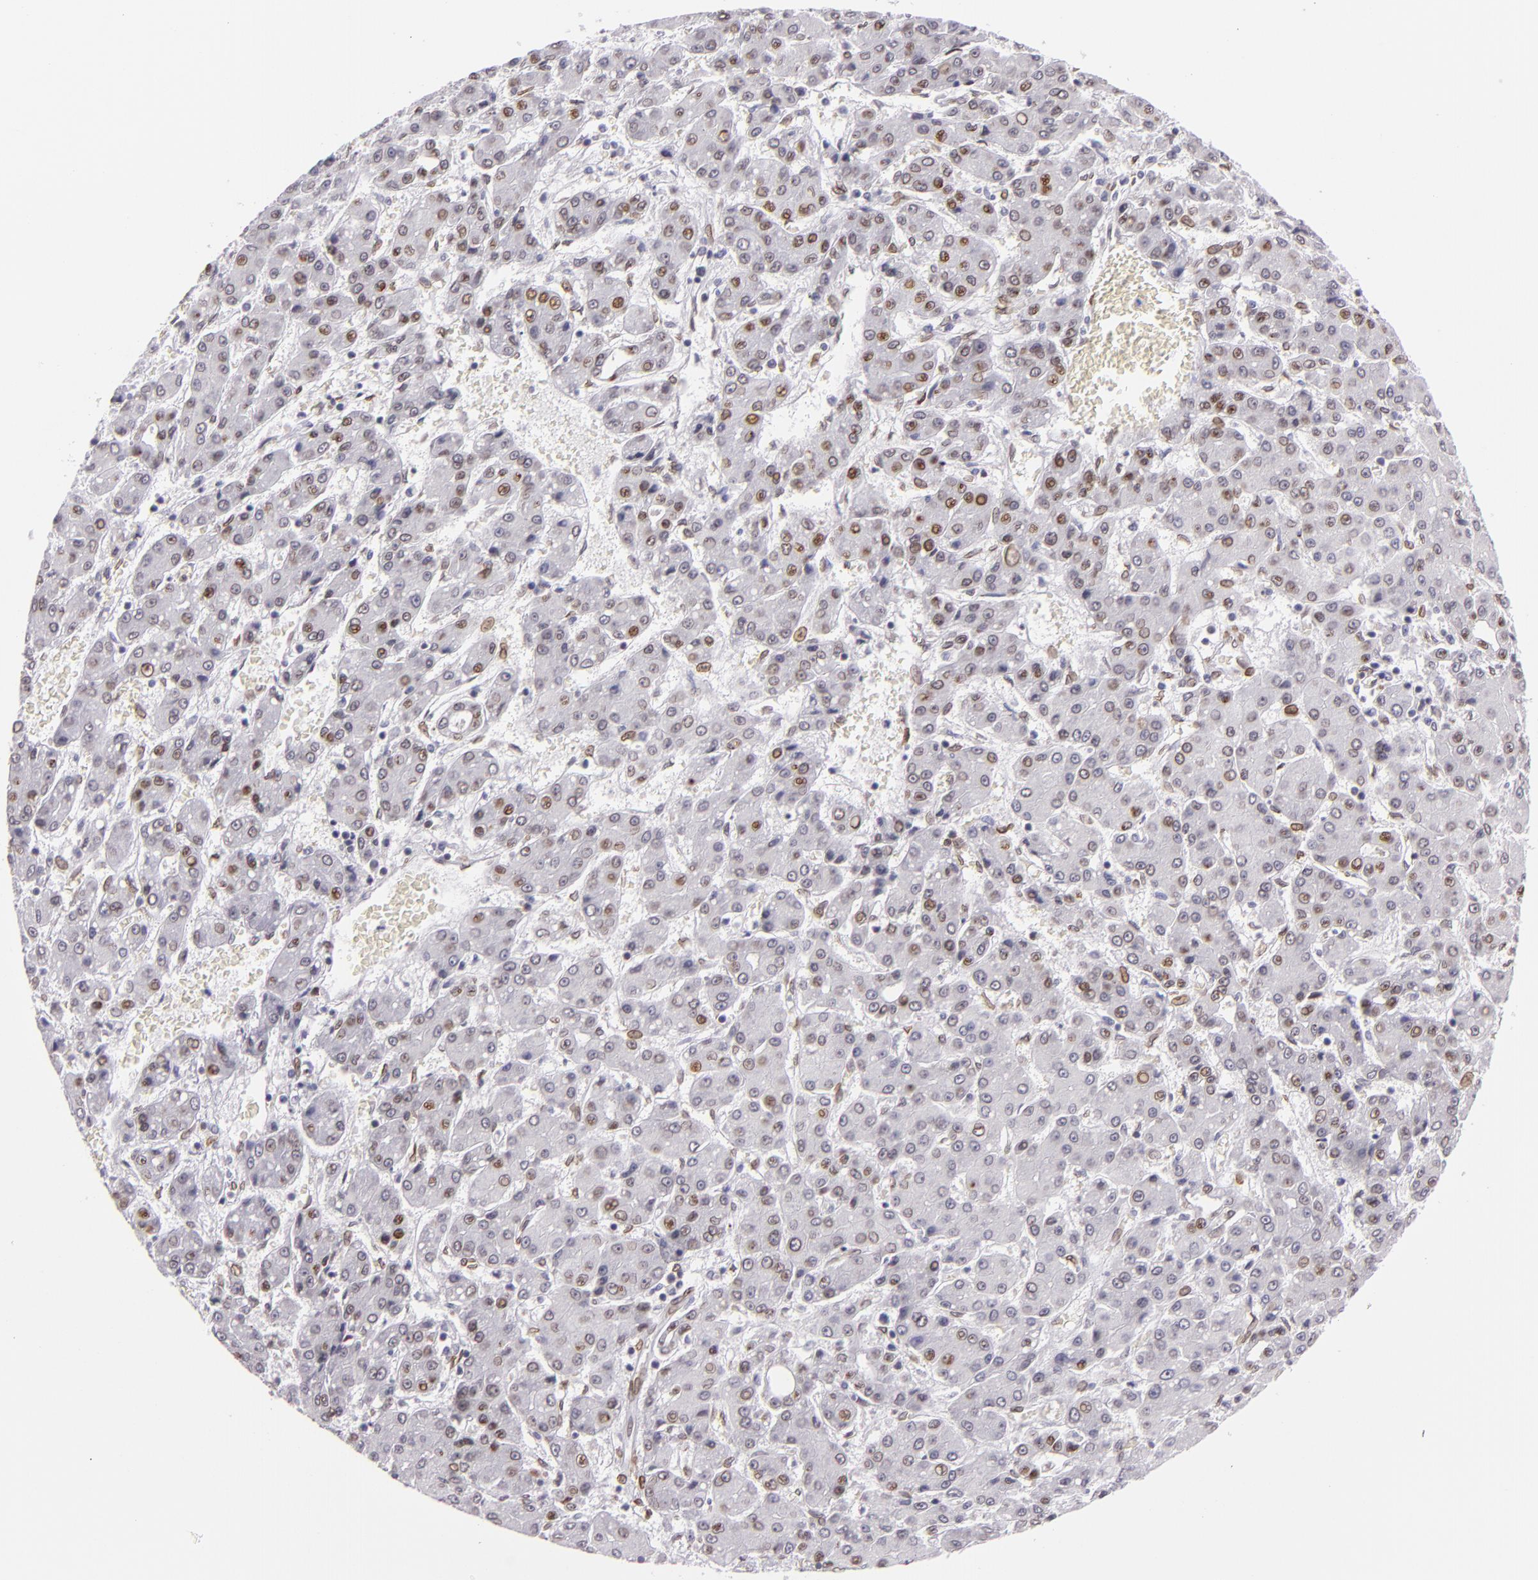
{"staining": {"intensity": "moderate", "quantity": "25%-75%", "location": "nuclear"}, "tissue": "liver cancer", "cell_type": "Tumor cells", "image_type": "cancer", "snomed": [{"axis": "morphology", "description": "Carcinoma, Hepatocellular, NOS"}, {"axis": "topography", "description": "Liver"}], "caption": "A histopathology image of human liver cancer (hepatocellular carcinoma) stained for a protein exhibits moderate nuclear brown staining in tumor cells. The staining is performed using DAB brown chromogen to label protein expression. The nuclei are counter-stained blue using hematoxylin.", "gene": "EMD", "patient": {"sex": "male", "age": 69}}